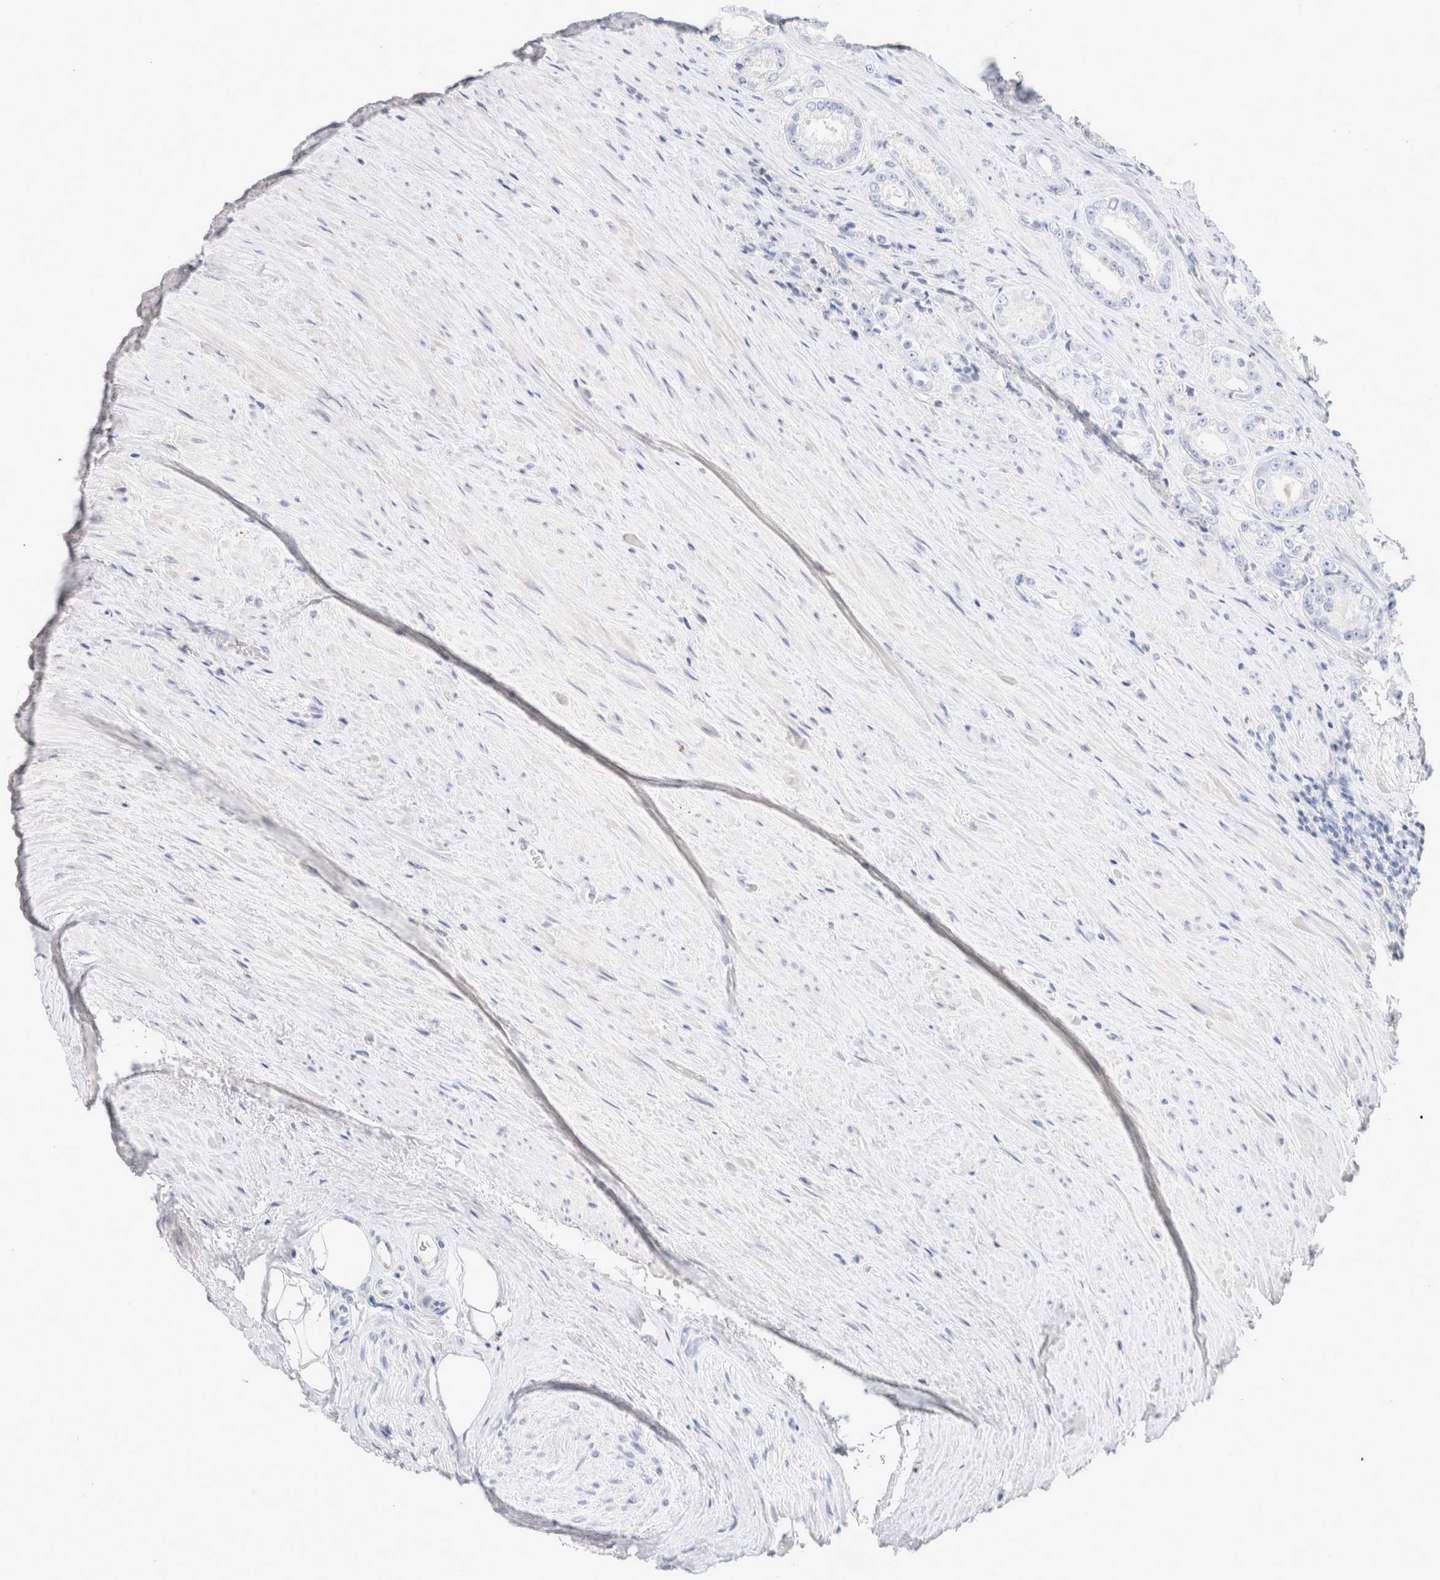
{"staining": {"intensity": "negative", "quantity": "none", "location": "none"}, "tissue": "prostate cancer", "cell_type": "Tumor cells", "image_type": "cancer", "snomed": [{"axis": "morphology", "description": "Adenocarcinoma, High grade"}, {"axis": "topography", "description": "Prostate"}], "caption": "The histopathology image shows no staining of tumor cells in high-grade adenocarcinoma (prostate).", "gene": "CPQ", "patient": {"sex": "male", "age": 61}}